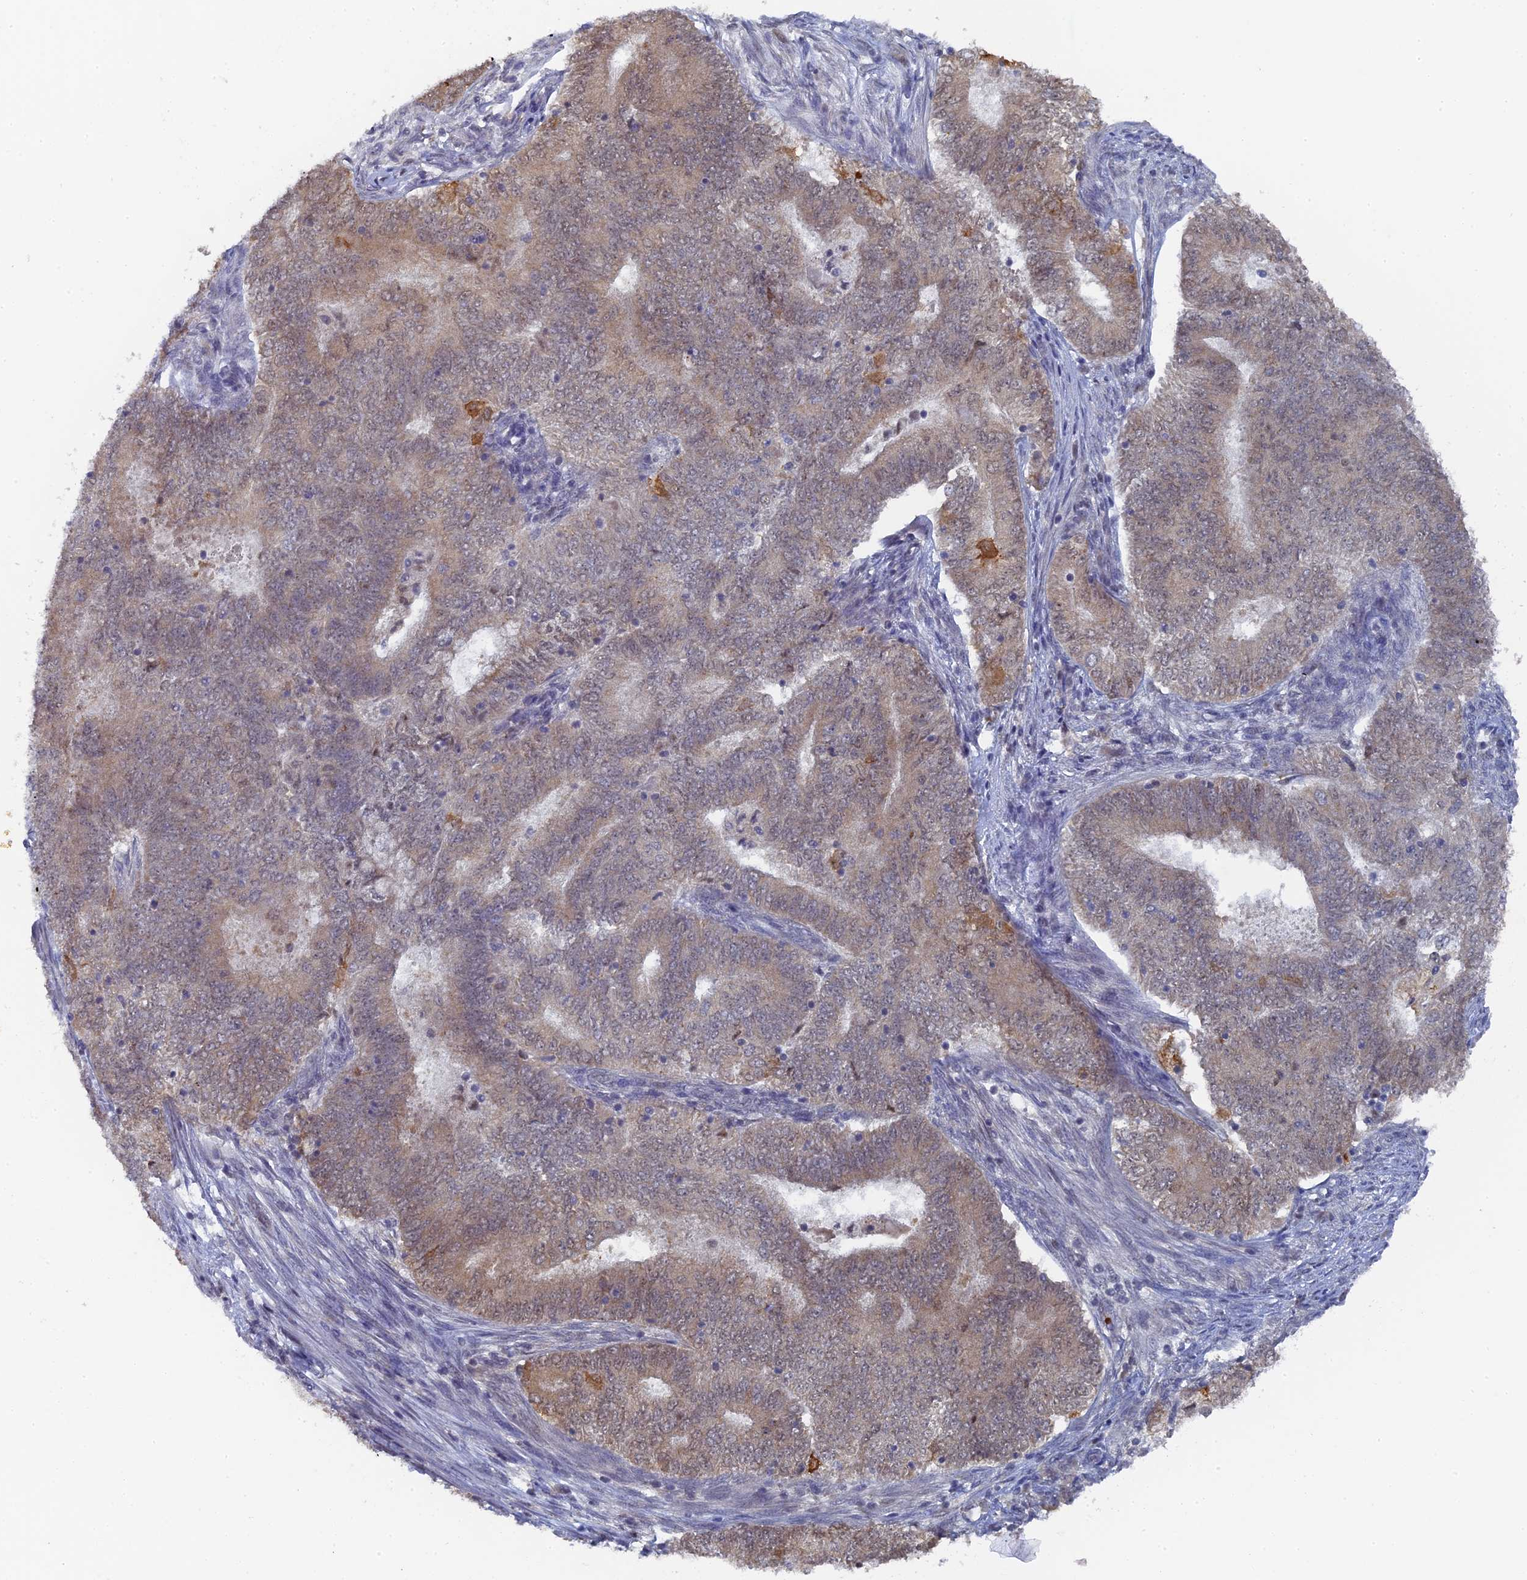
{"staining": {"intensity": "weak", "quantity": "<25%", "location": "nuclear"}, "tissue": "endometrial cancer", "cell_type": "Tumor cells", "image_type": "cancer", "snomed": [{"axis": "morphology", "description": "Adenocarcinoma, NOS"}, {"axis": "topography", "description": "Endometrium"}], "caption": "IHC histopathology image of human endometrial adenocarcinoma stained for a protein (brown), which shows no expression in tumor cells.", "gene": "MIGA2", "patient": {"sex": "female", "age": 62}}